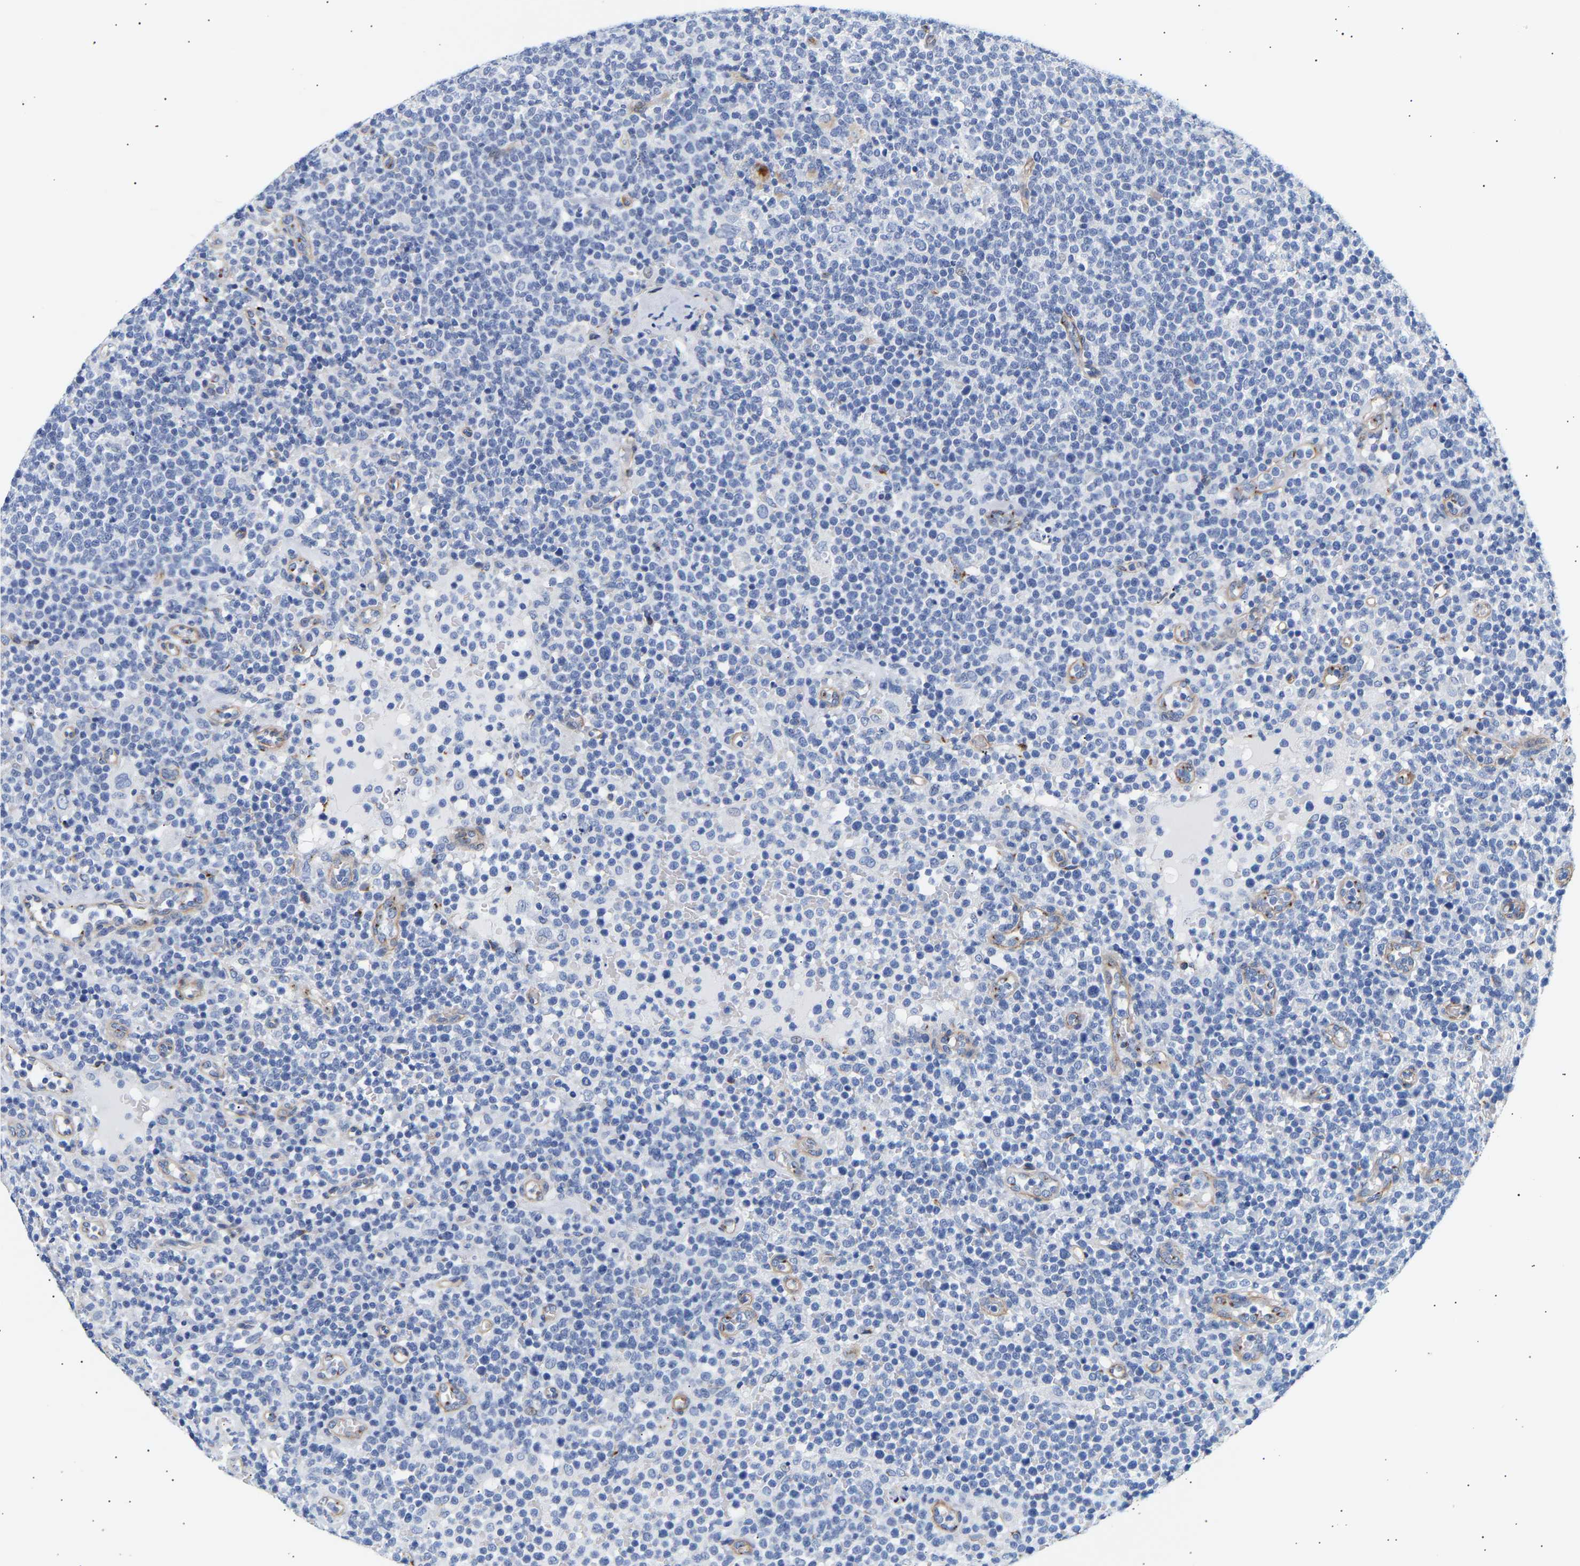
{"staining": {"intensity": "negative", "quantity": "none", "location": "none"}, "tissue": "lymphoma", "cell_type": "Tumor cells", "image_type": "cancer", "snomed": [{"axis": "morphology", "description": "Malignant lymphoma, non-Hodgkin's type, High grade"}, {"axis": "topography", "description": "Lymph node"}], "caption": "Immunohistochemistry (IHC) micrograph of human malignant lymphoma, non-Hodgkin's type (high-grade) stained for a protein (brown), which exhibits no positivity in tumor cells. Brightfield microscopy of IHC stained with DAB (brown) and hematoxylin (blue), captured at high magnification.", "gene": "IGFBP7", "patient": {"sex": "male", "age": 61}}